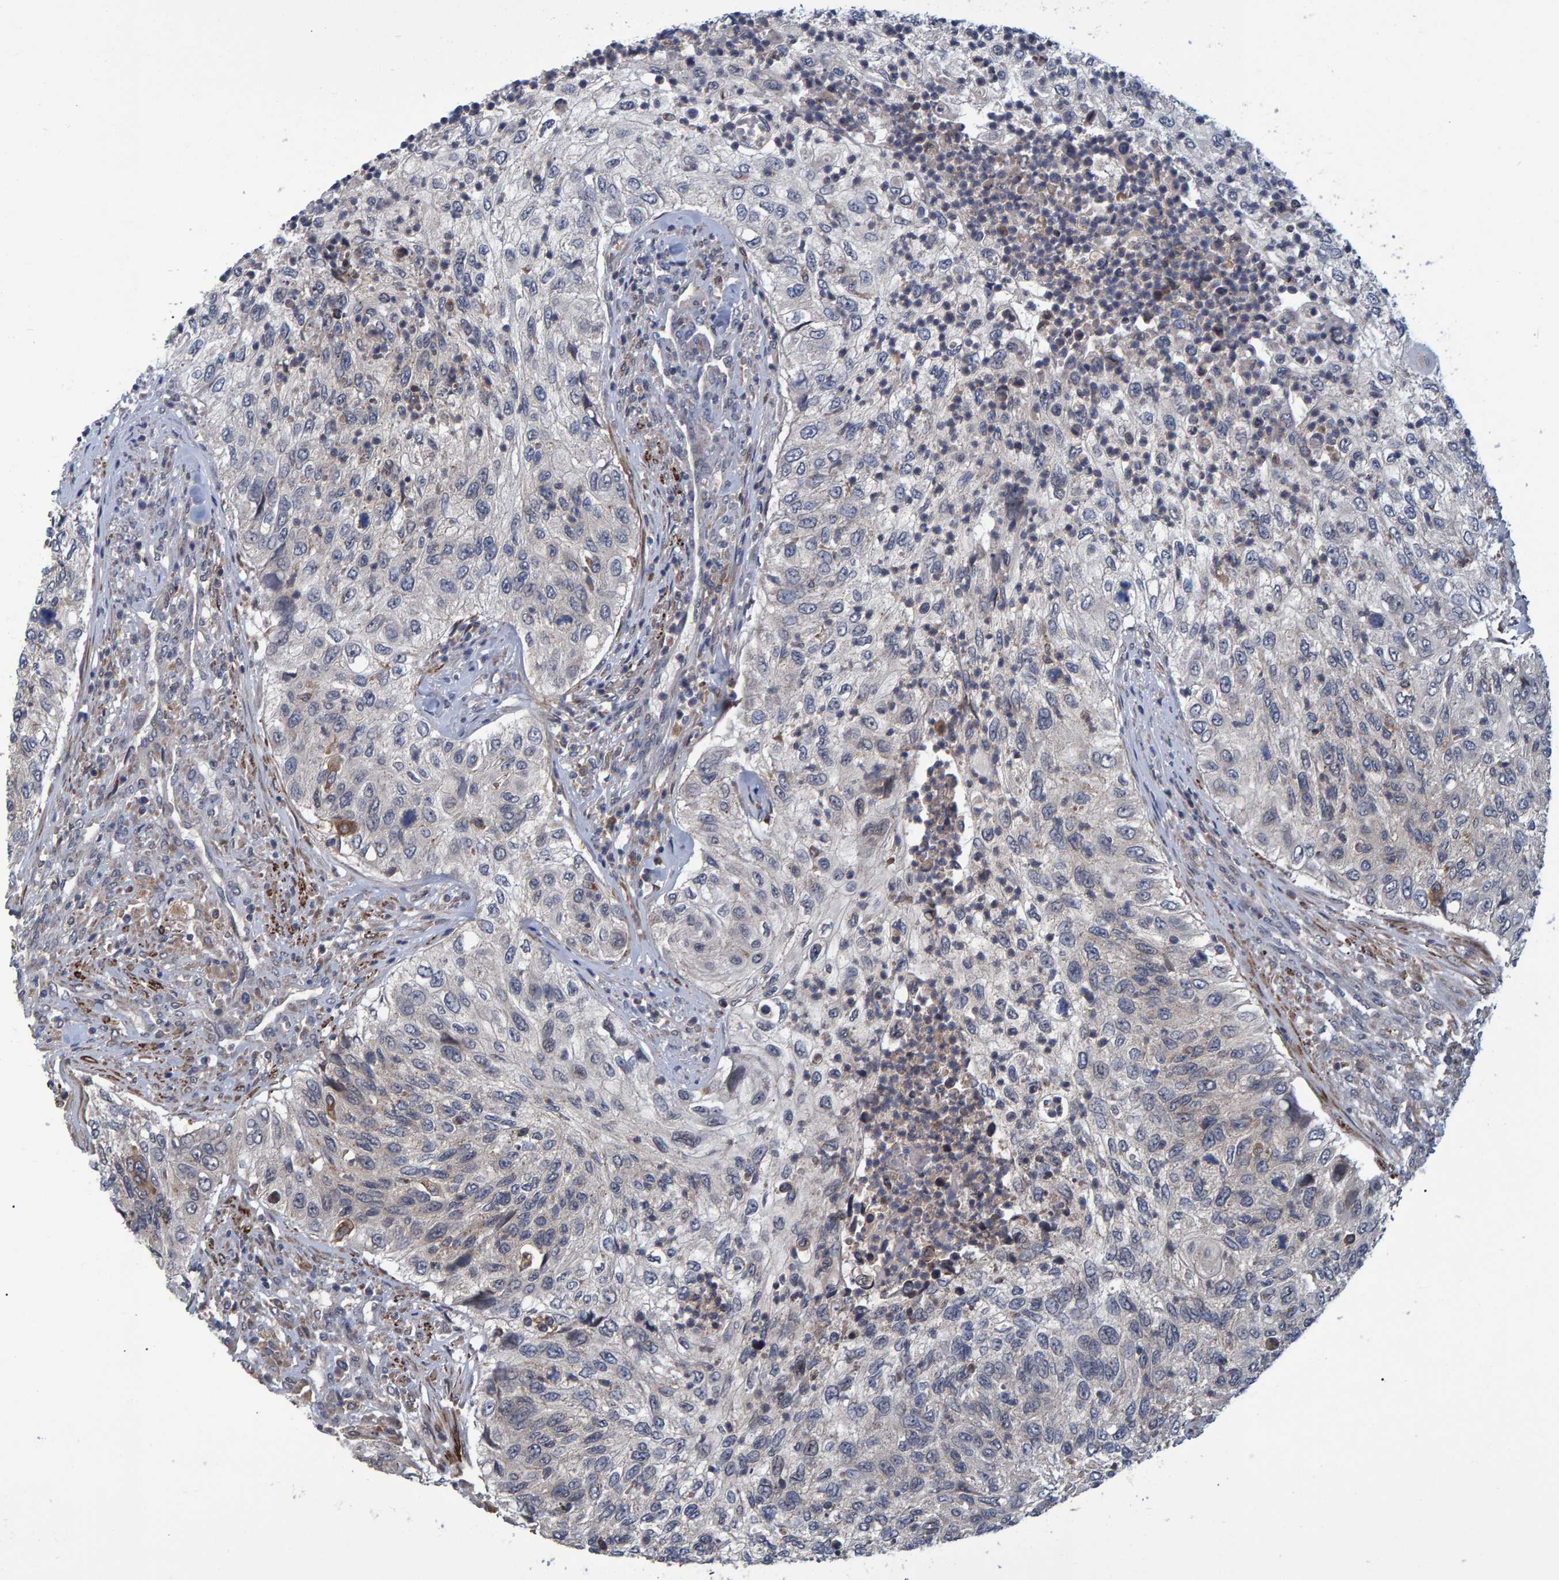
{"staining": {"intensity": "negative", "quantity": "none", "location": "none"}, "tissue": "urothelial cancer", "cell_type": "Tumor cells", "image_type": "cancer", "snomed": [{"axis": "morphology", "description": "Urothelial carcinoma, High grade"}, {"axis": "topography", "description": "Urinary bladder"}], "caption": "Photomicrograph shows no significant protein expression in tumor cells of urothelial cancer. Nuclei are stained in blue.", "gene": "ATP6V1H", "patient": {"sex": "female", "age": 60}}